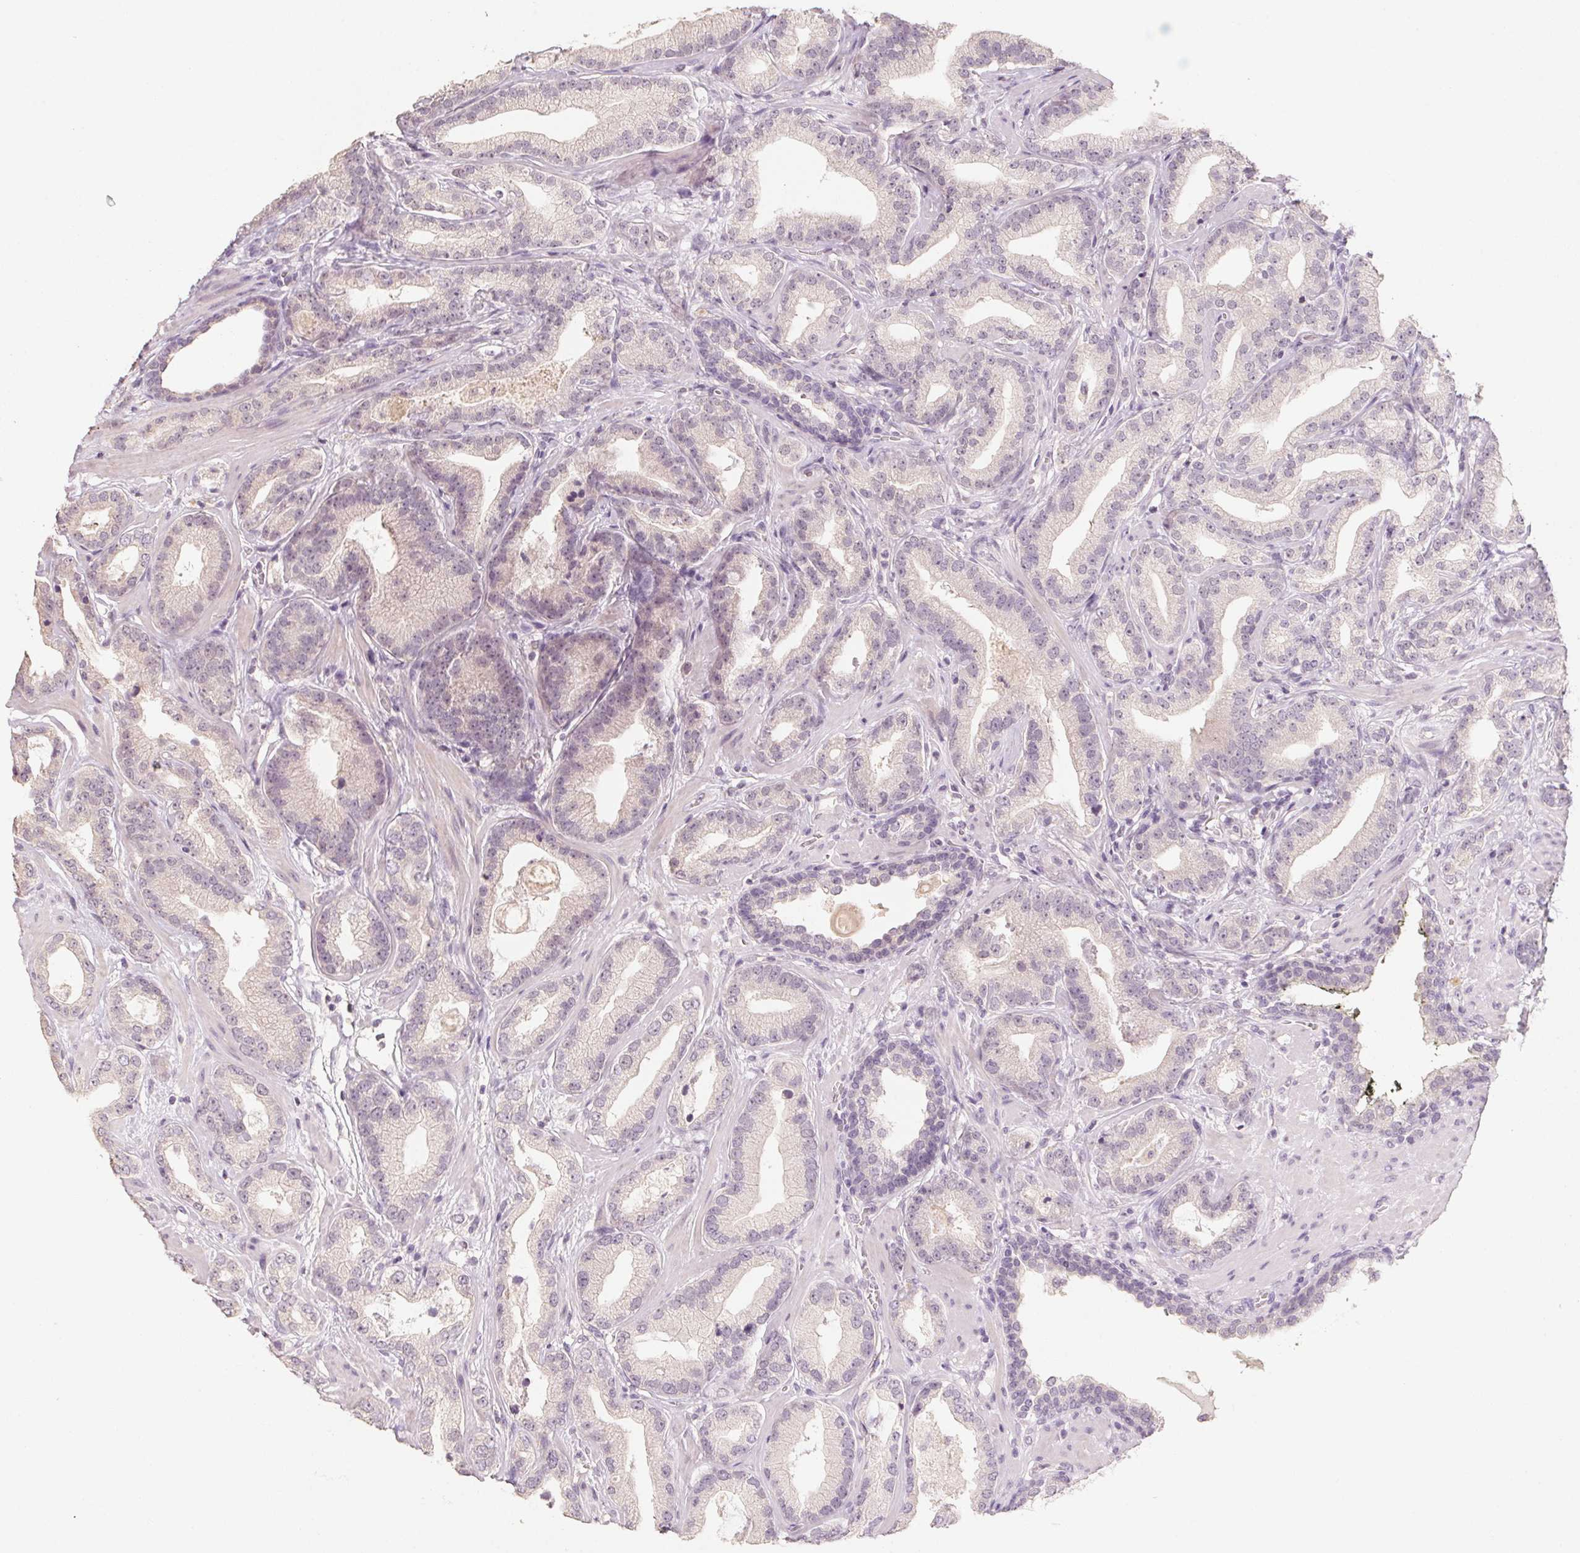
{"staining": {"intensity": "weak", "quantity": "<25%", "location": "cytoplasmic/membranous"}, "tissue": "prostate cancer", "cell_type": "Tumor cells", "image_type": "cancer", "snomed": [{"axis": "morphology", "description": "Adenocarcinoma, Low grade"}, {"axis": "topography", "description": "Prostate"}], "caption": "DAB (3,3'-diaminobenzidine) immunohistochemical staining of prostate low-grade adenocarcinoma exhibits no significant staining in tumor cells. Brightfield microscopy of immunohistochemistry (IHC) stained with DAB (brown) and hematoxylin (blue), captured at high magnification.", "gene": "CAPZA3", "patient": {"sex": "male", "age": 62}}